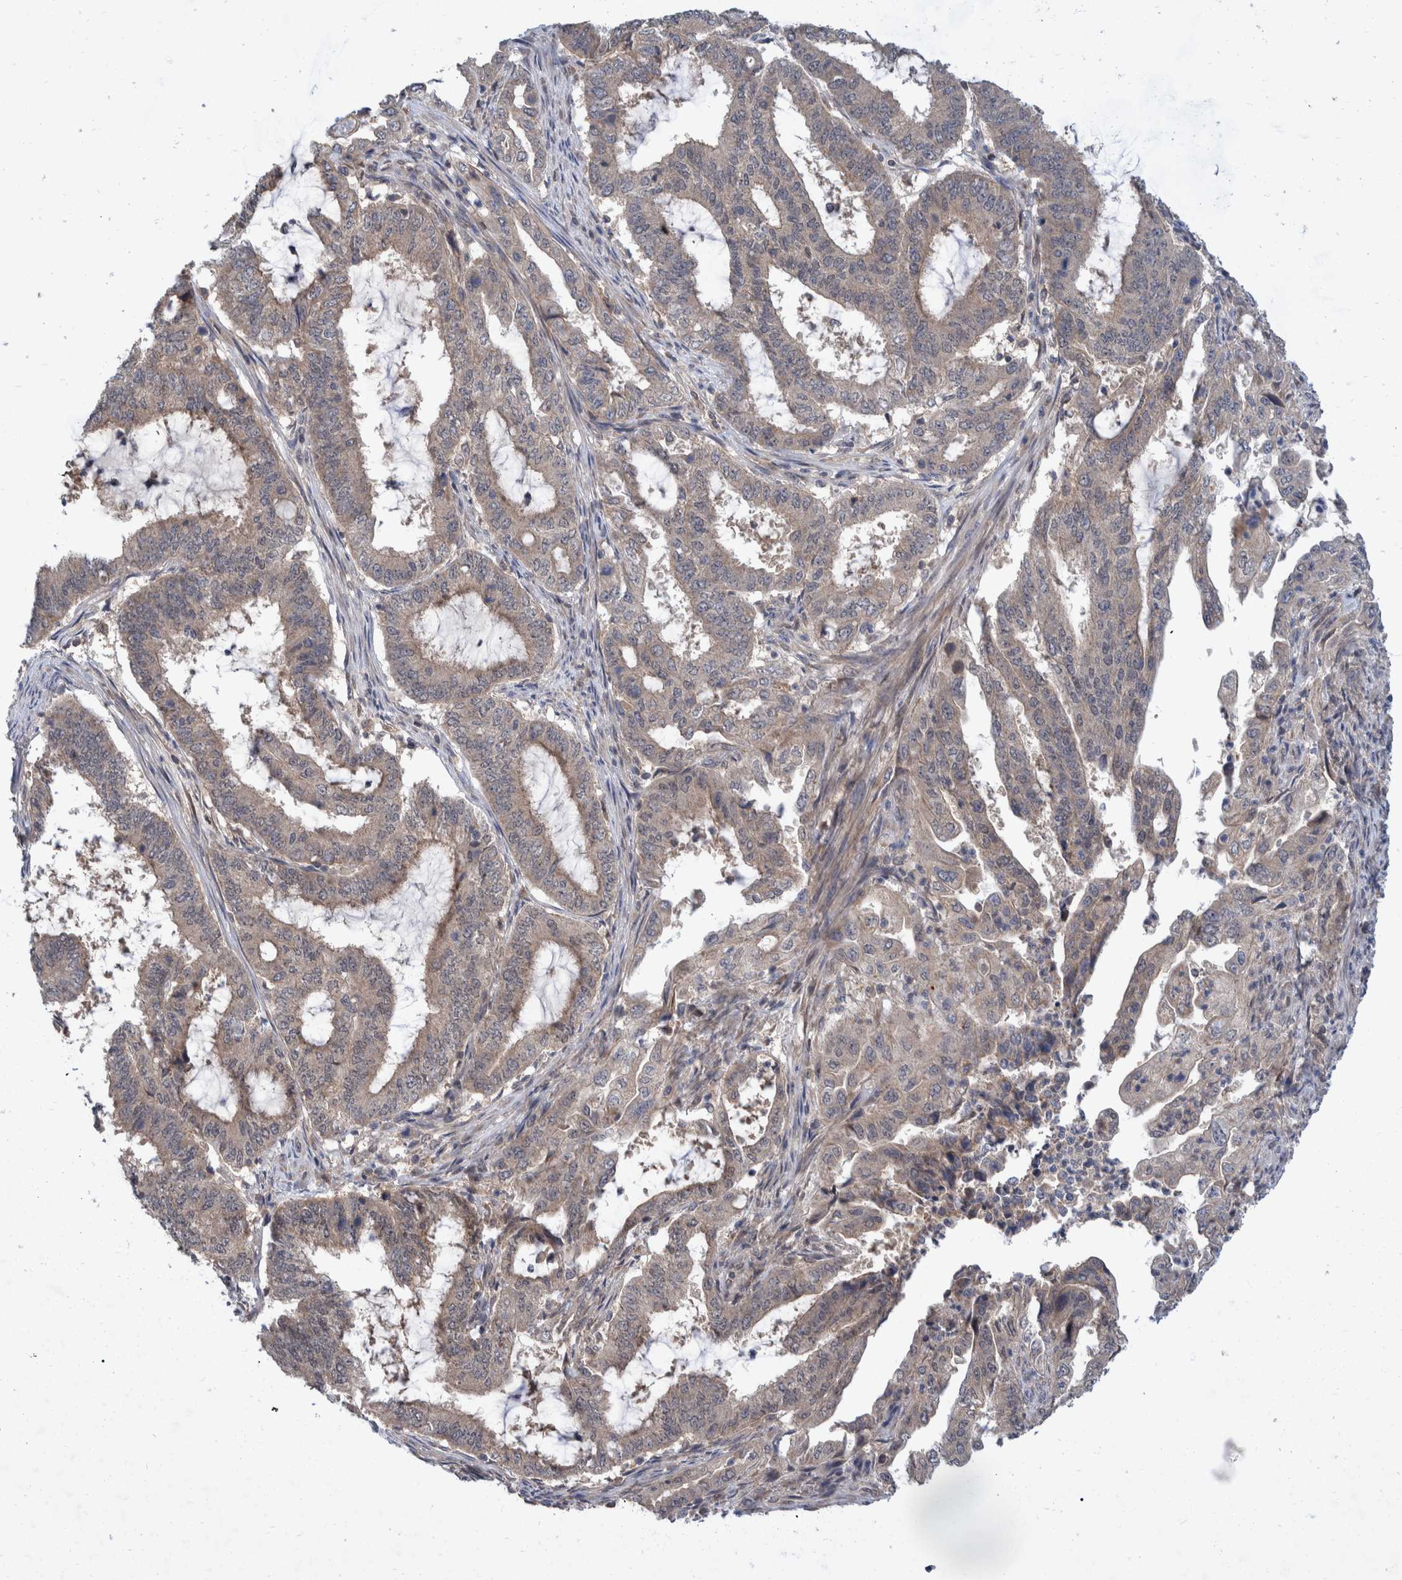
{"staining": {"intensity": "weak", "quantity": "25%-75%", "location": "cytoplasmic/membranous"}, "tissue": "endometrial cancer", "cell_type": "Tumor cells", "image_type": "cancer", "snomed": [{"axis": "morphology", "description": "Adenocarcinoma, NOS"}, {"axis": "topography", "description": "Endometrium"}], "caption": "Immunohistochemical staining of endometrial cancer demonstrates low levels of weak cytoplasmic/membranous expression in approximately 25%-75% of tumor cells. The staining is performed using DAB (3,3'-diaminobenzidine) brown chromogen to label protein expression. The nuclei are counter-stained blue using hematoxylin.", "gene": "PLPBP", "patient": {"sex": "female", "age": 51}}